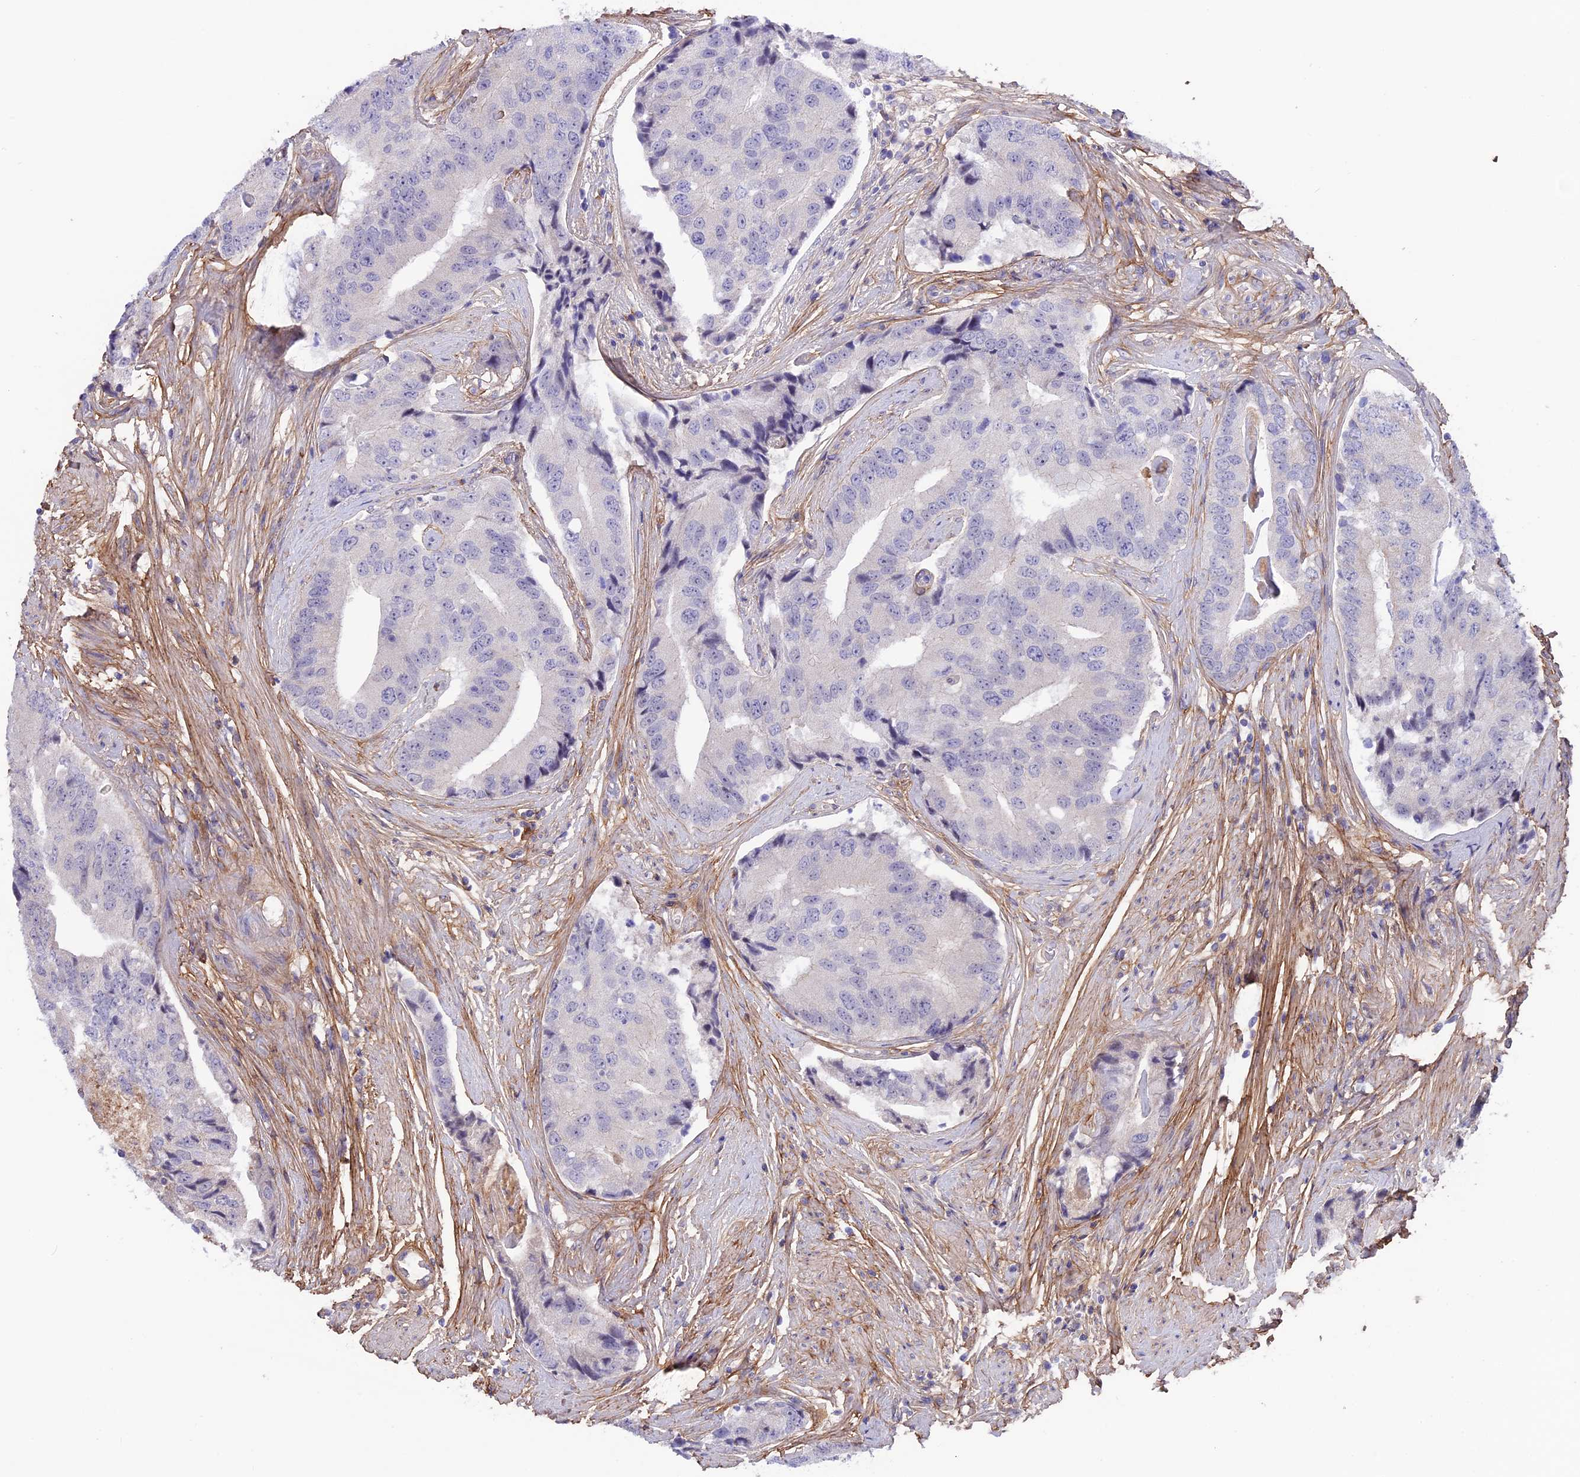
{"staining": {"intensity": "negative", "quantity": "none", "location": "none"}, "tissue": "prostate cancer", "cell_type": "Tumor cells", "image_type": "cancer", "snomed": [{"axis": "morphology", "description": "Adenocarcinoma, High grade"}, {"axis": "topography", "description": "Prostate"}], "caption": "Immunohistochemical staining of human prostate cancer (adenocarcinoma (high-grade)) displays no significant expression in tumor cells.", "gene": "COL4A3", "patient": {"sex": "male", "age": 70}}